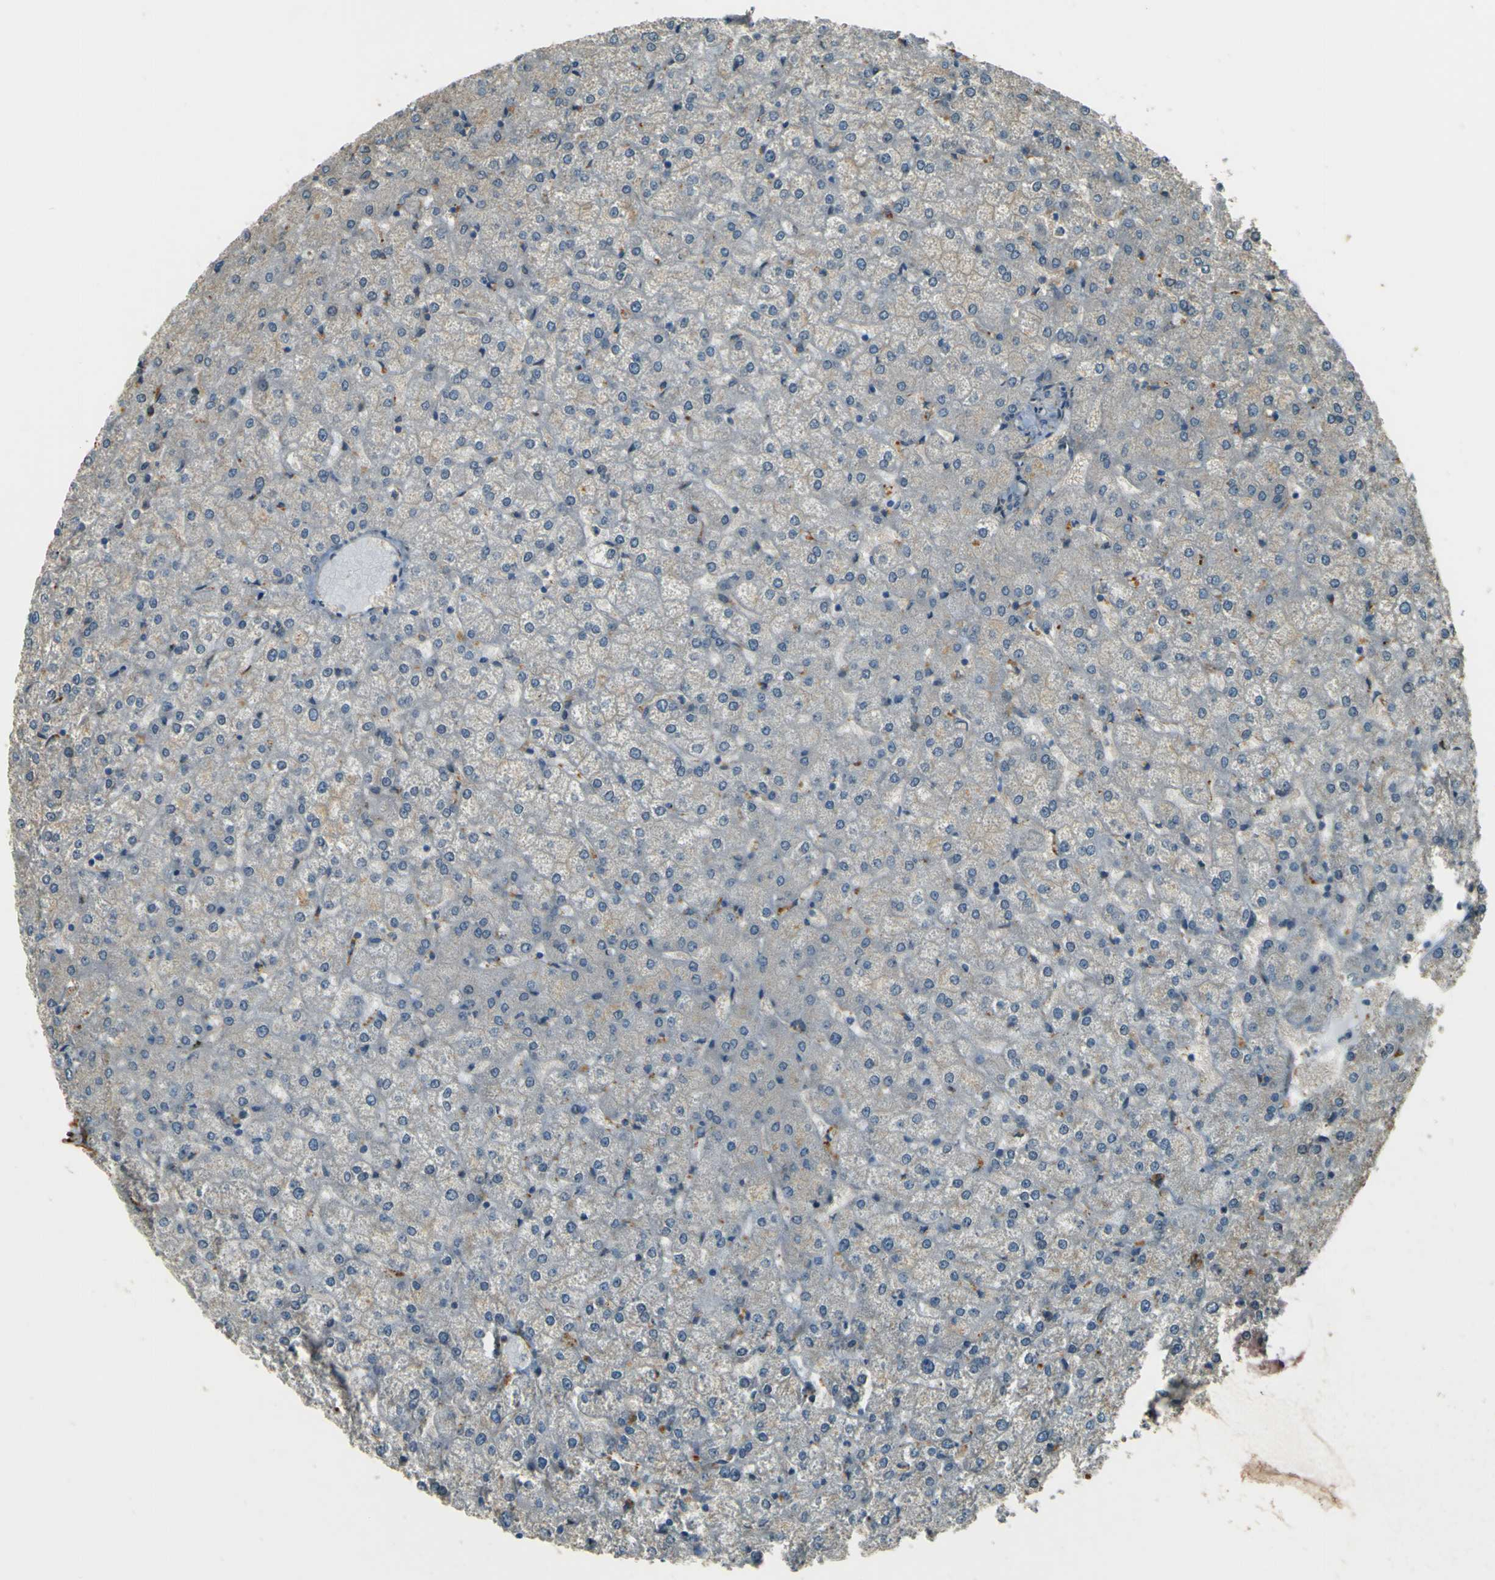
{"staining": {"intensity": "weak", "quantity": "<25%", "location": "cytoplasmic/membranous"}, "tissue": "liver", "cell_type": "Cholangiocytes", "image_type": "normal", "snomed": [{"axis": "morphology", "description": "Normal tissue, NOS"}, {"axis": "topography", "description": "Liver"}], "caption": "A photomicrograph of human liver is negative for staining in cholangiocytes.", "gene": "NEXN", "patient": {"sex": "female", "age": 32}}